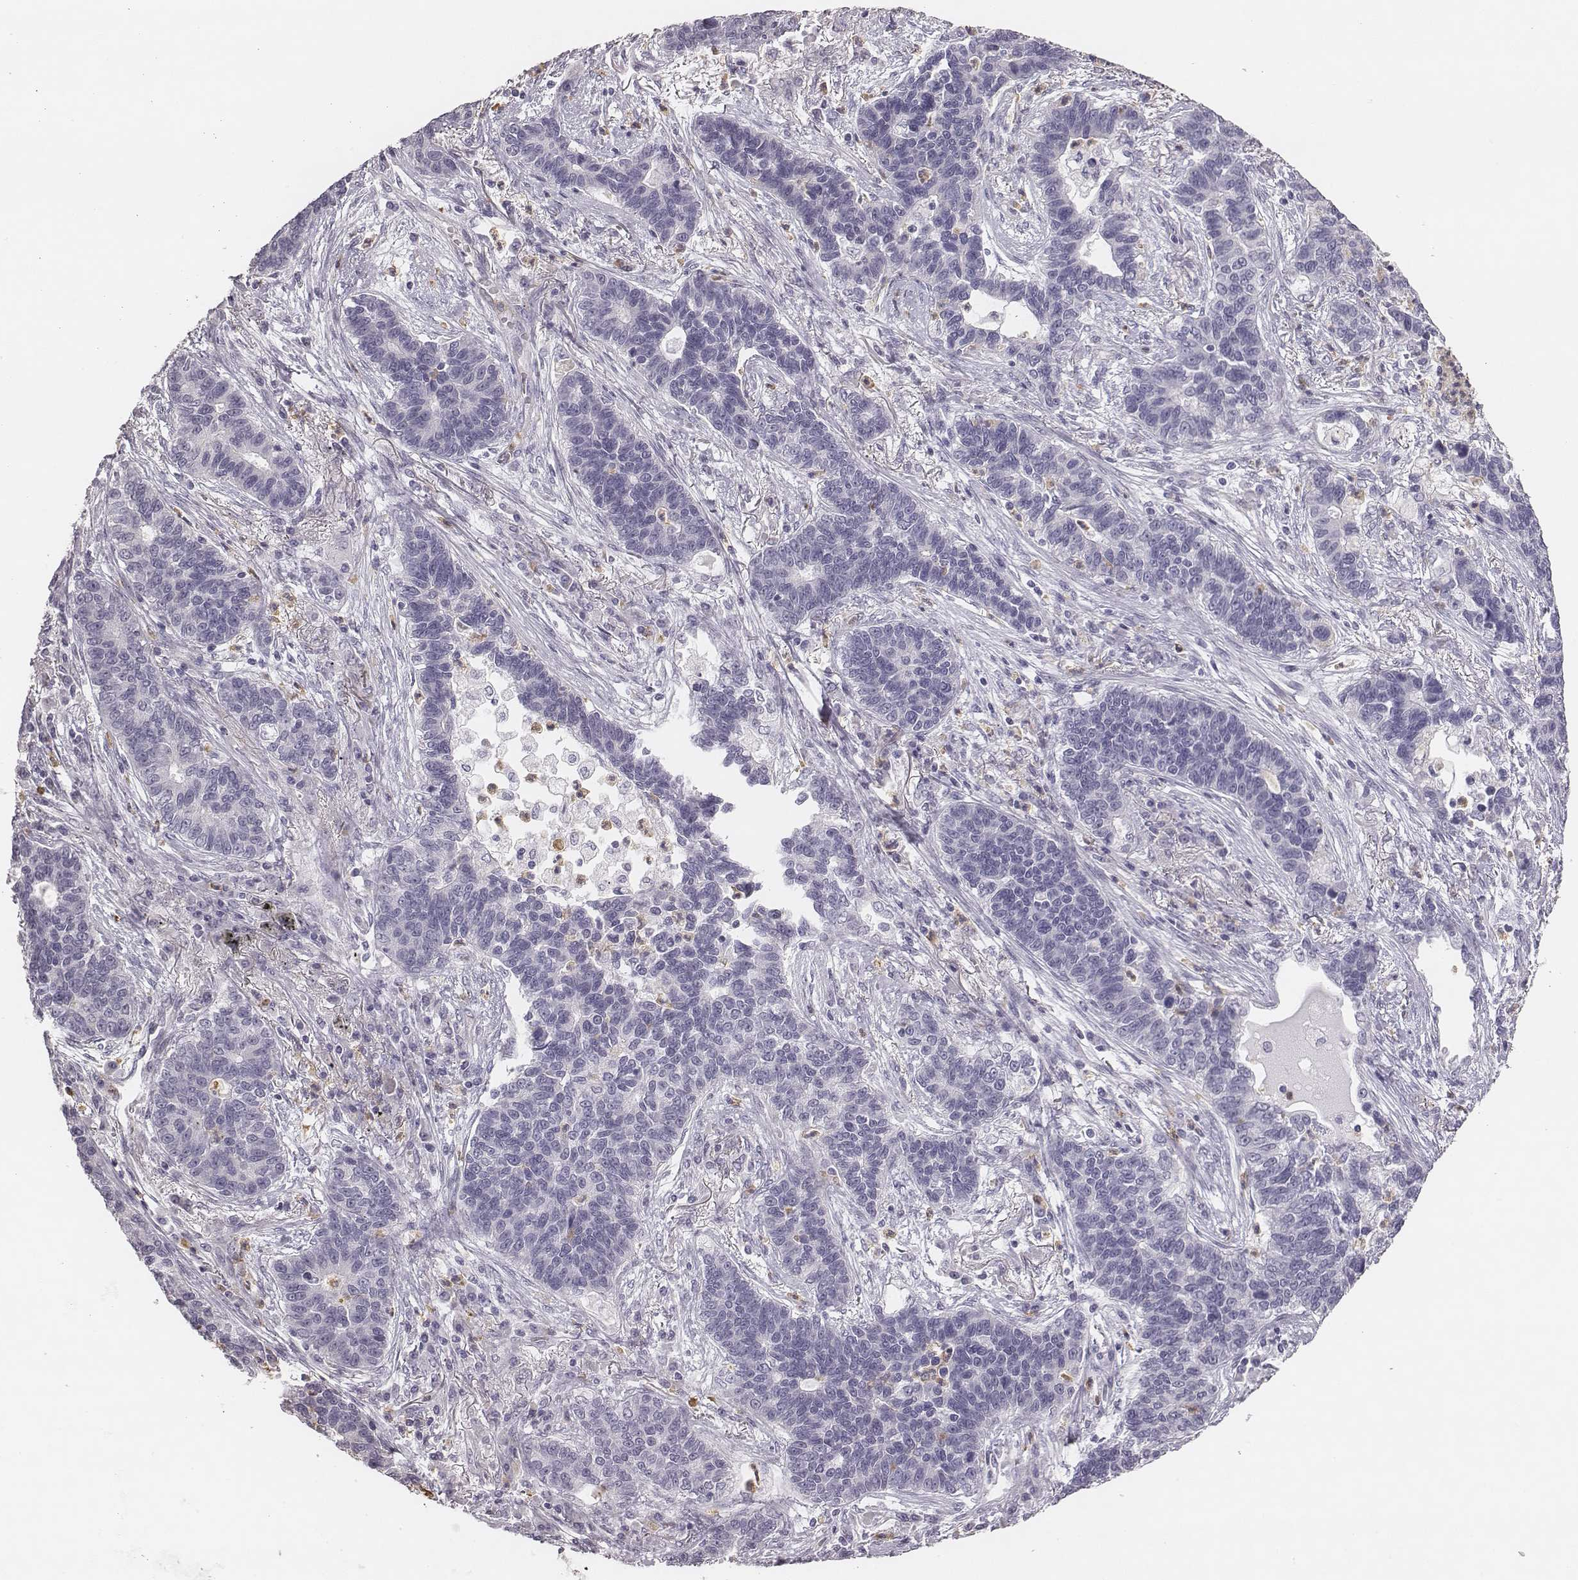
{"staining": {"intensity": "negative", "quantity": "none", "location": "none"}, "tissue": "lung cancer", "cell_type": "Tumor cells", "image_type": "cancer", "snomed": [{"axis": "morphology", "description": "Adenocarcinoma, NOS"}, {"axis": "topography", "description": "Lung"}], "caption": "Immunohistochemistry (IHC) image of lung adenocarcinoma stained for a protein (brown), which displays no positivity in tumor cells.", "gene": "KCNJ12", "patient": {"sex": "female", "age": 57}}